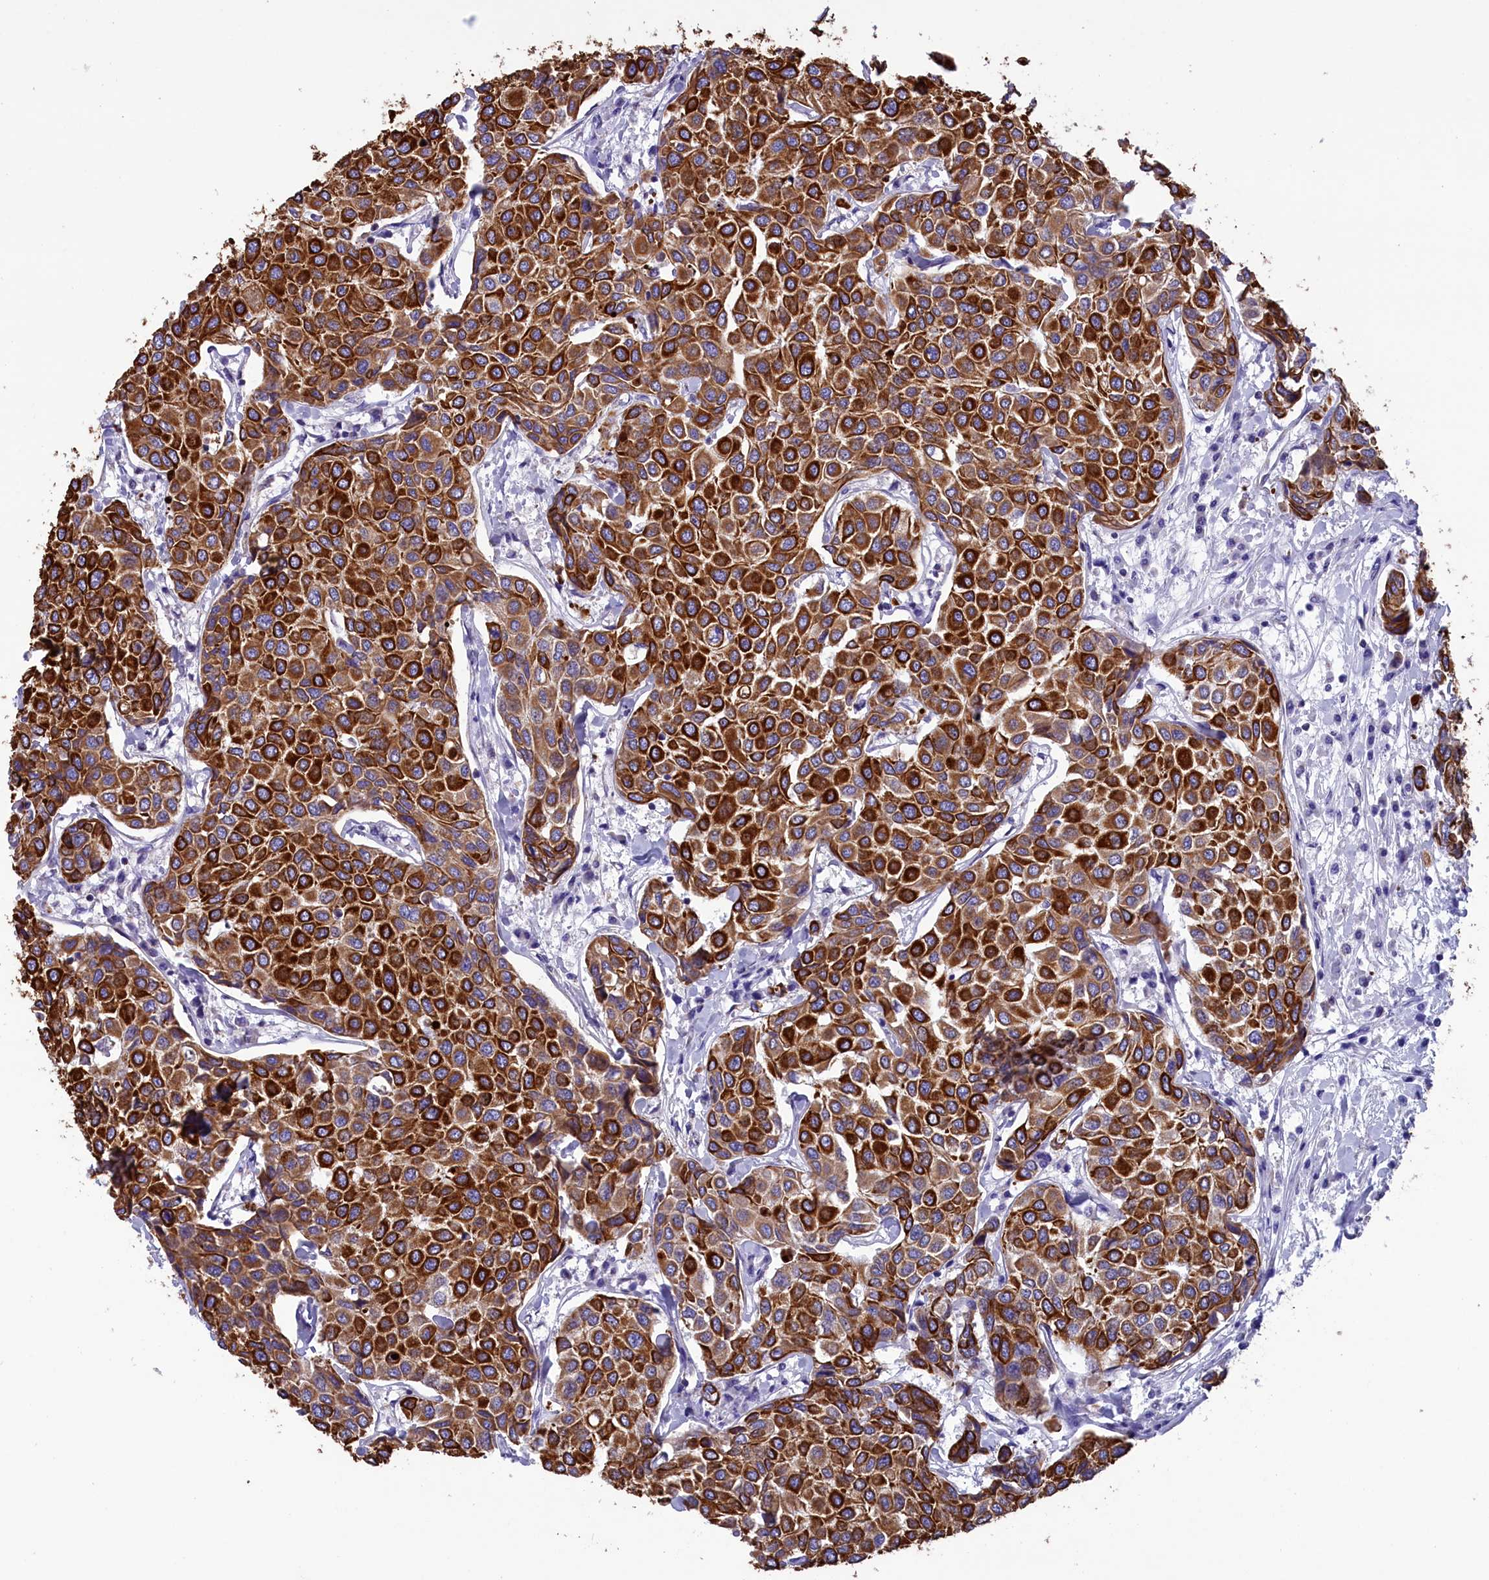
{"staining": {"intensity": "strong", "quantity": ">75%", "location": "cytoplasmic/membranous"}, "tissue": "breast cancer", "cell_type": "Tumor cells", "image_type": "cancer", "snomed": [{"axis": "morphology", "description": "Duct carcinoma"}, {"axis": "topography", "description": "Breast"}], "caption": "Brown immunohistochemical staining in breast cancer displays strong cytoplasmic/membranous positivity in about >75% of tumor cells.", "gene": "GATB", "patient": {"sex": "female", "age": 55}}